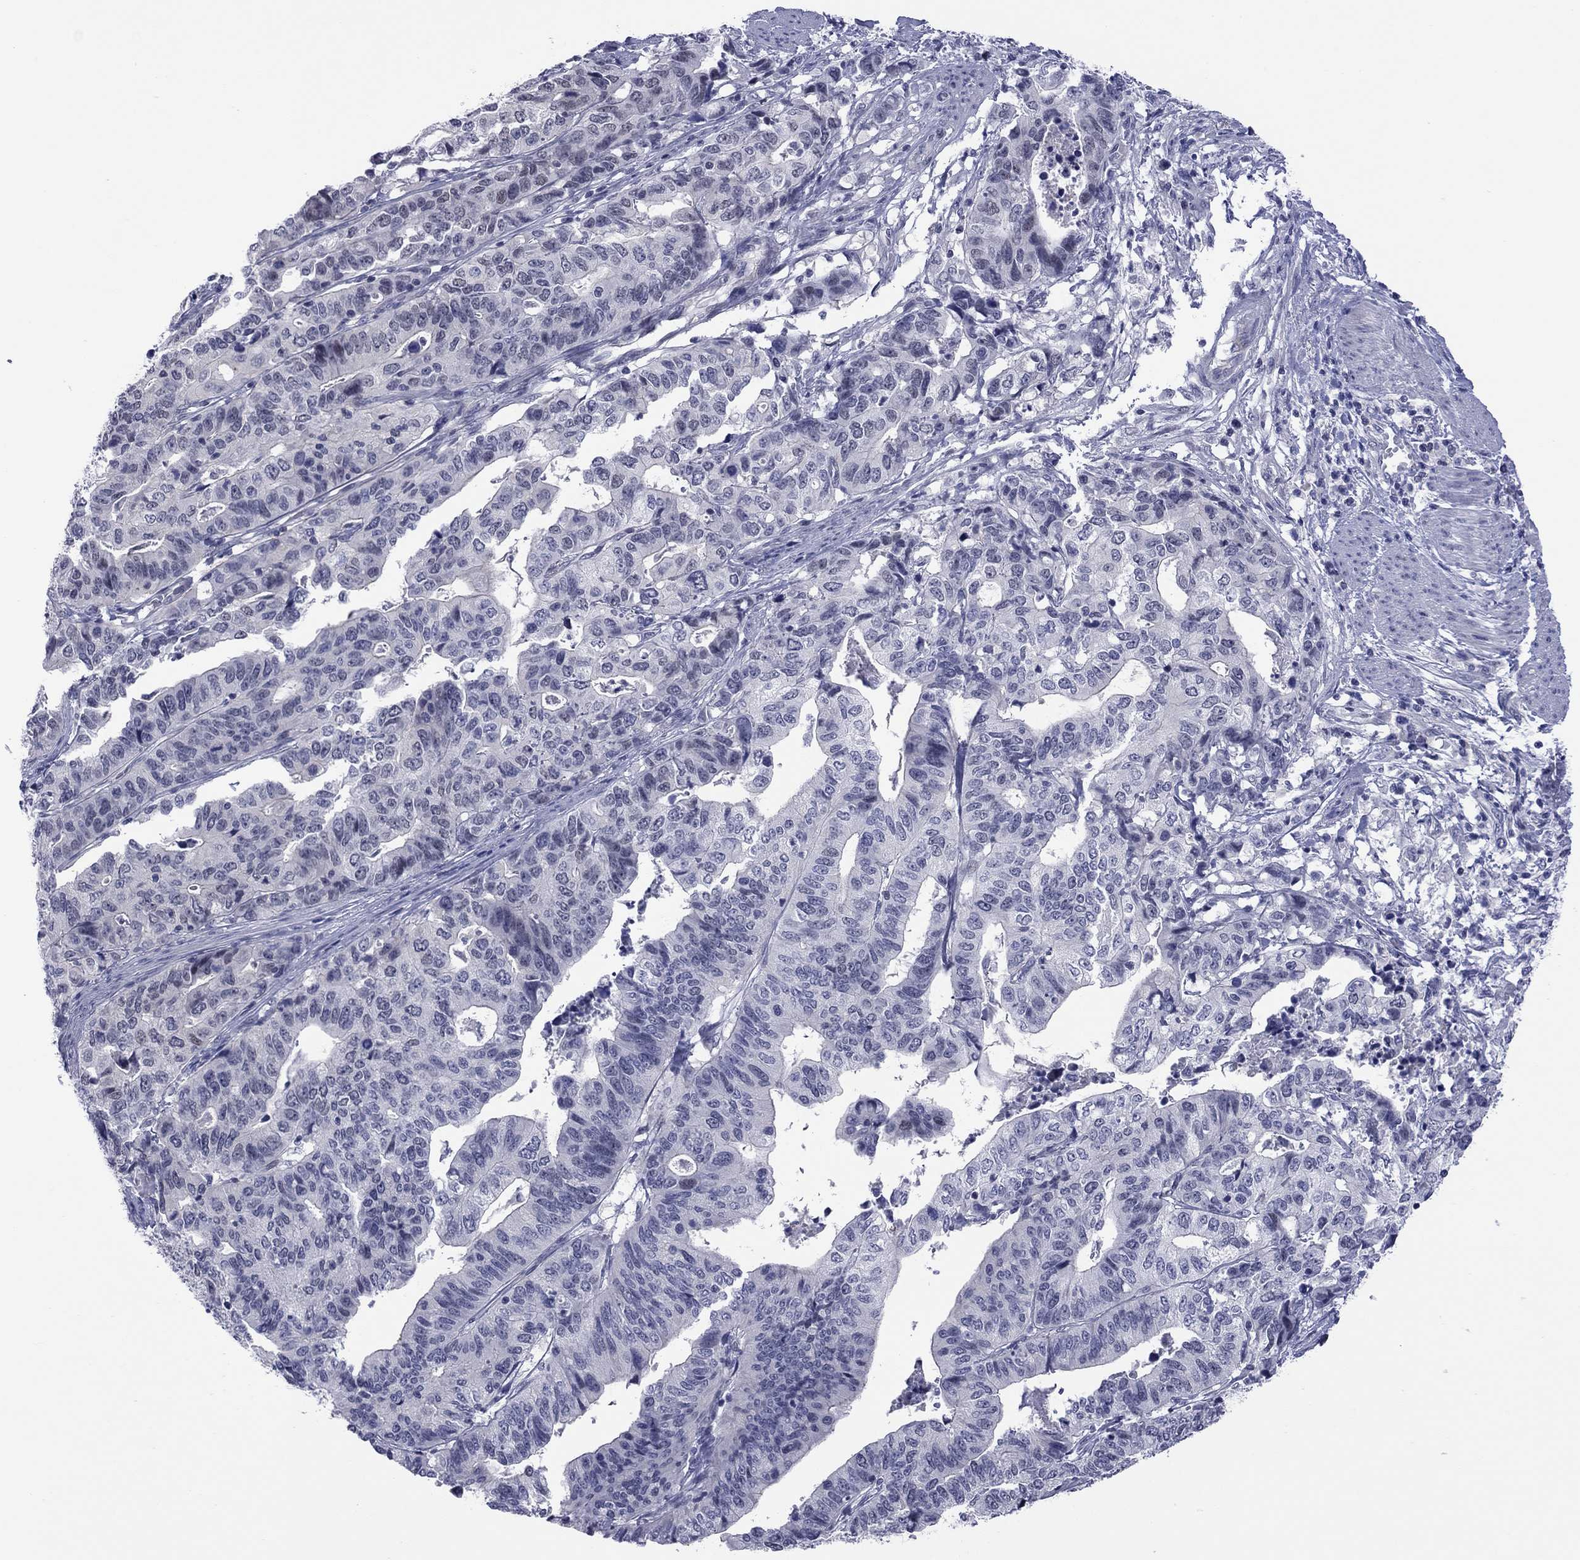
{"staining": {"intensity": "negative", "quantity": "none", "location": "none"}, "tissue": "stomach cancer", "cell_type": "Tumor cells", "image_type": "cancer", "snomed": [{"axis": "morphology", "description": "Adenocarcinoma, NOS"}, {"axis": "topography", "description": "Stomach, upper"}], "caption": "Micrograph shows no protein staining in tumor cells of stomach cancer (adenocarcinoma) tissue.", "gene": "POU5F2", "patient": {"sex": "female", "age": 67}}